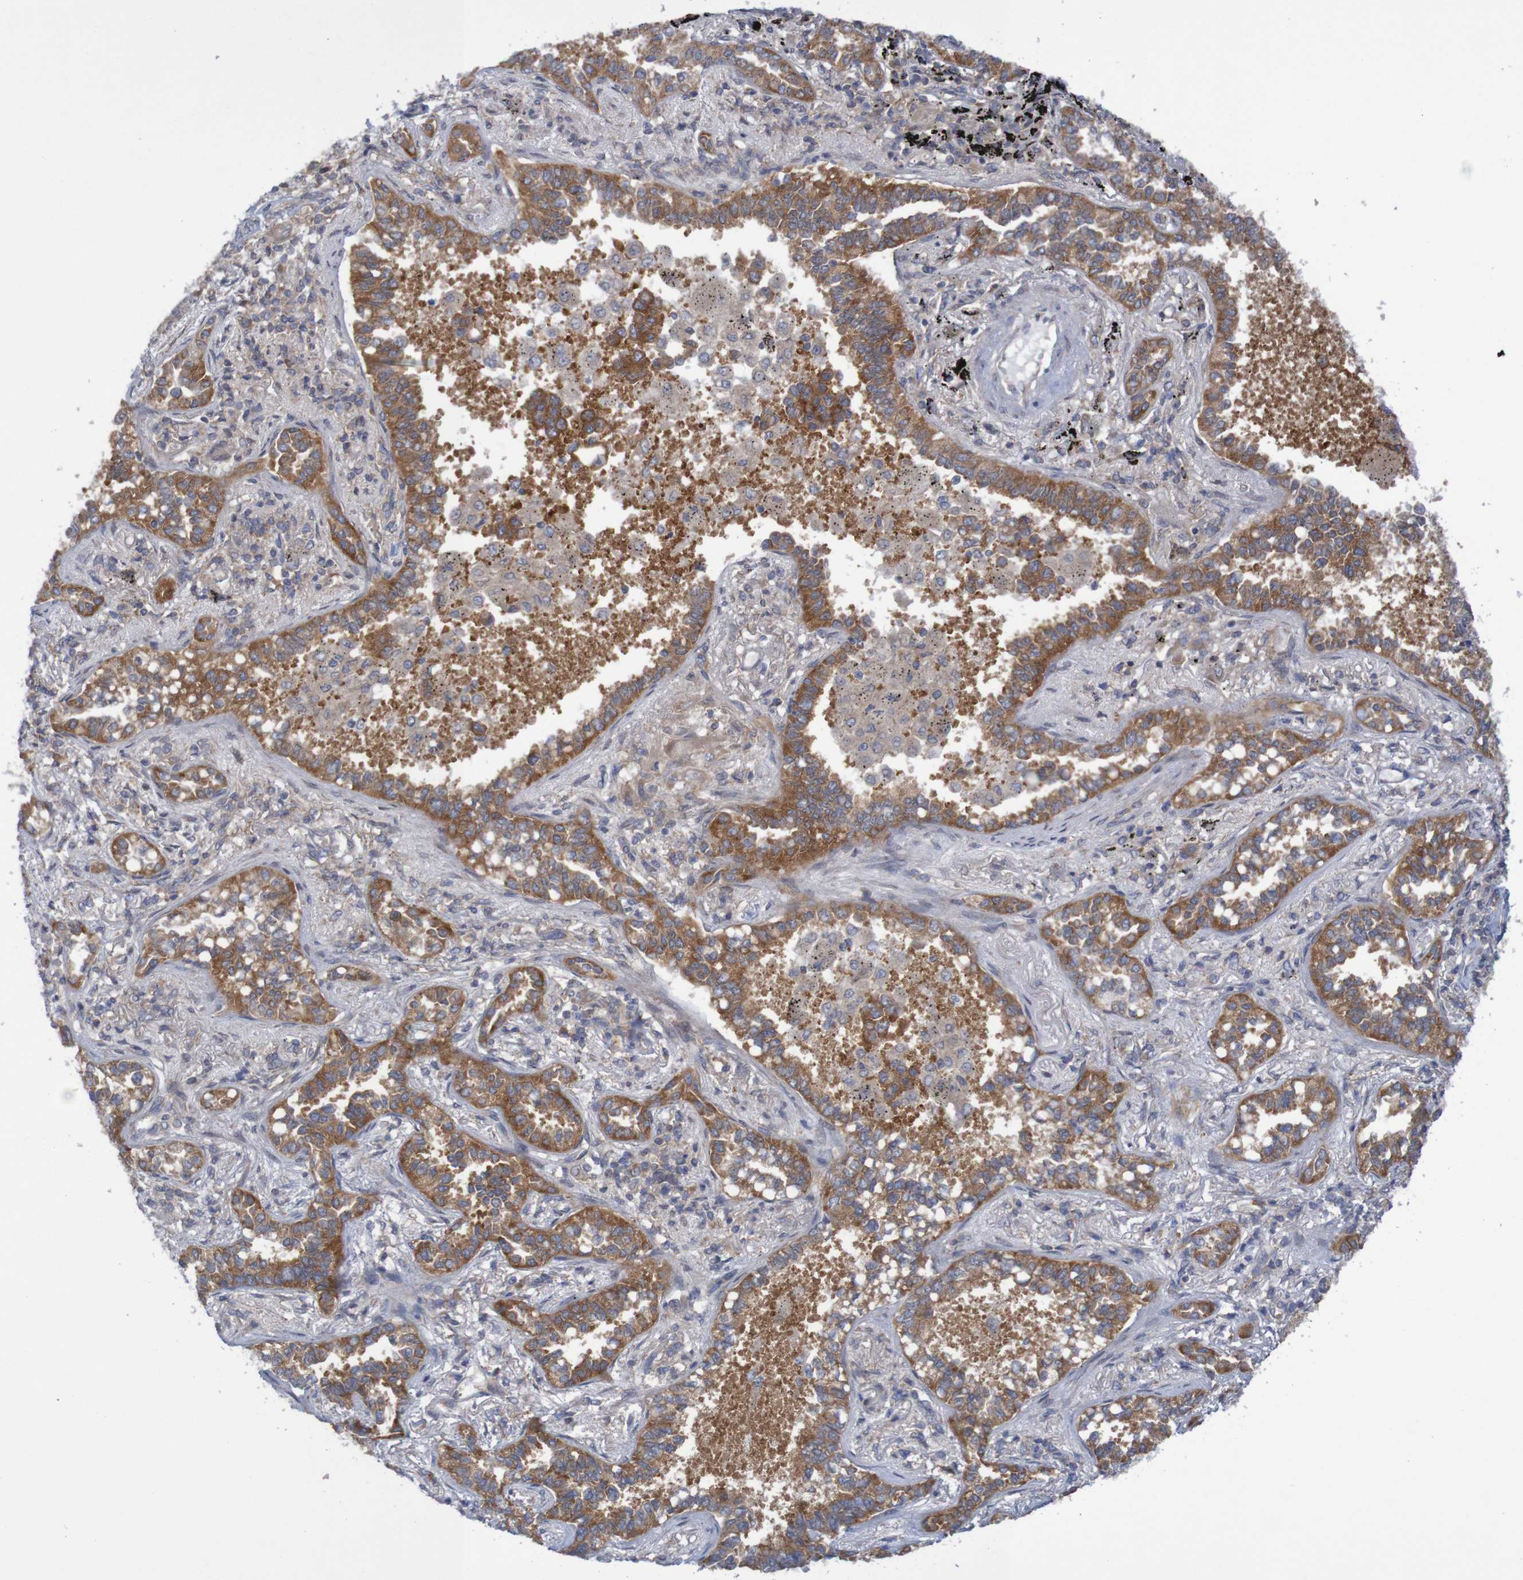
{"staining": {"intensity": "strong", "quantity": ">75%", "location": "cytoplasmic/membranous"}, "tissue": "lung cancer", "cell_type": "Tumor cells", "image_type": "cancer", "snomed": [{"axis": "morphology", "description": "Normal tissue, NOS"}, {"axis": "morphology", "description": "Adenocarcinoma, NOS"}, {"axis": "topography", "description": "Lung"}], "caption": "A high amount of strong cytoplasmic/membranous positivity is identified in about >75% of tumor cells in lung cancer tissue. (Brightfield microscopy of DAB IHC at high magnification).", "gene": "LRRC47", "patient": {"sex": "male", "age": 59}}